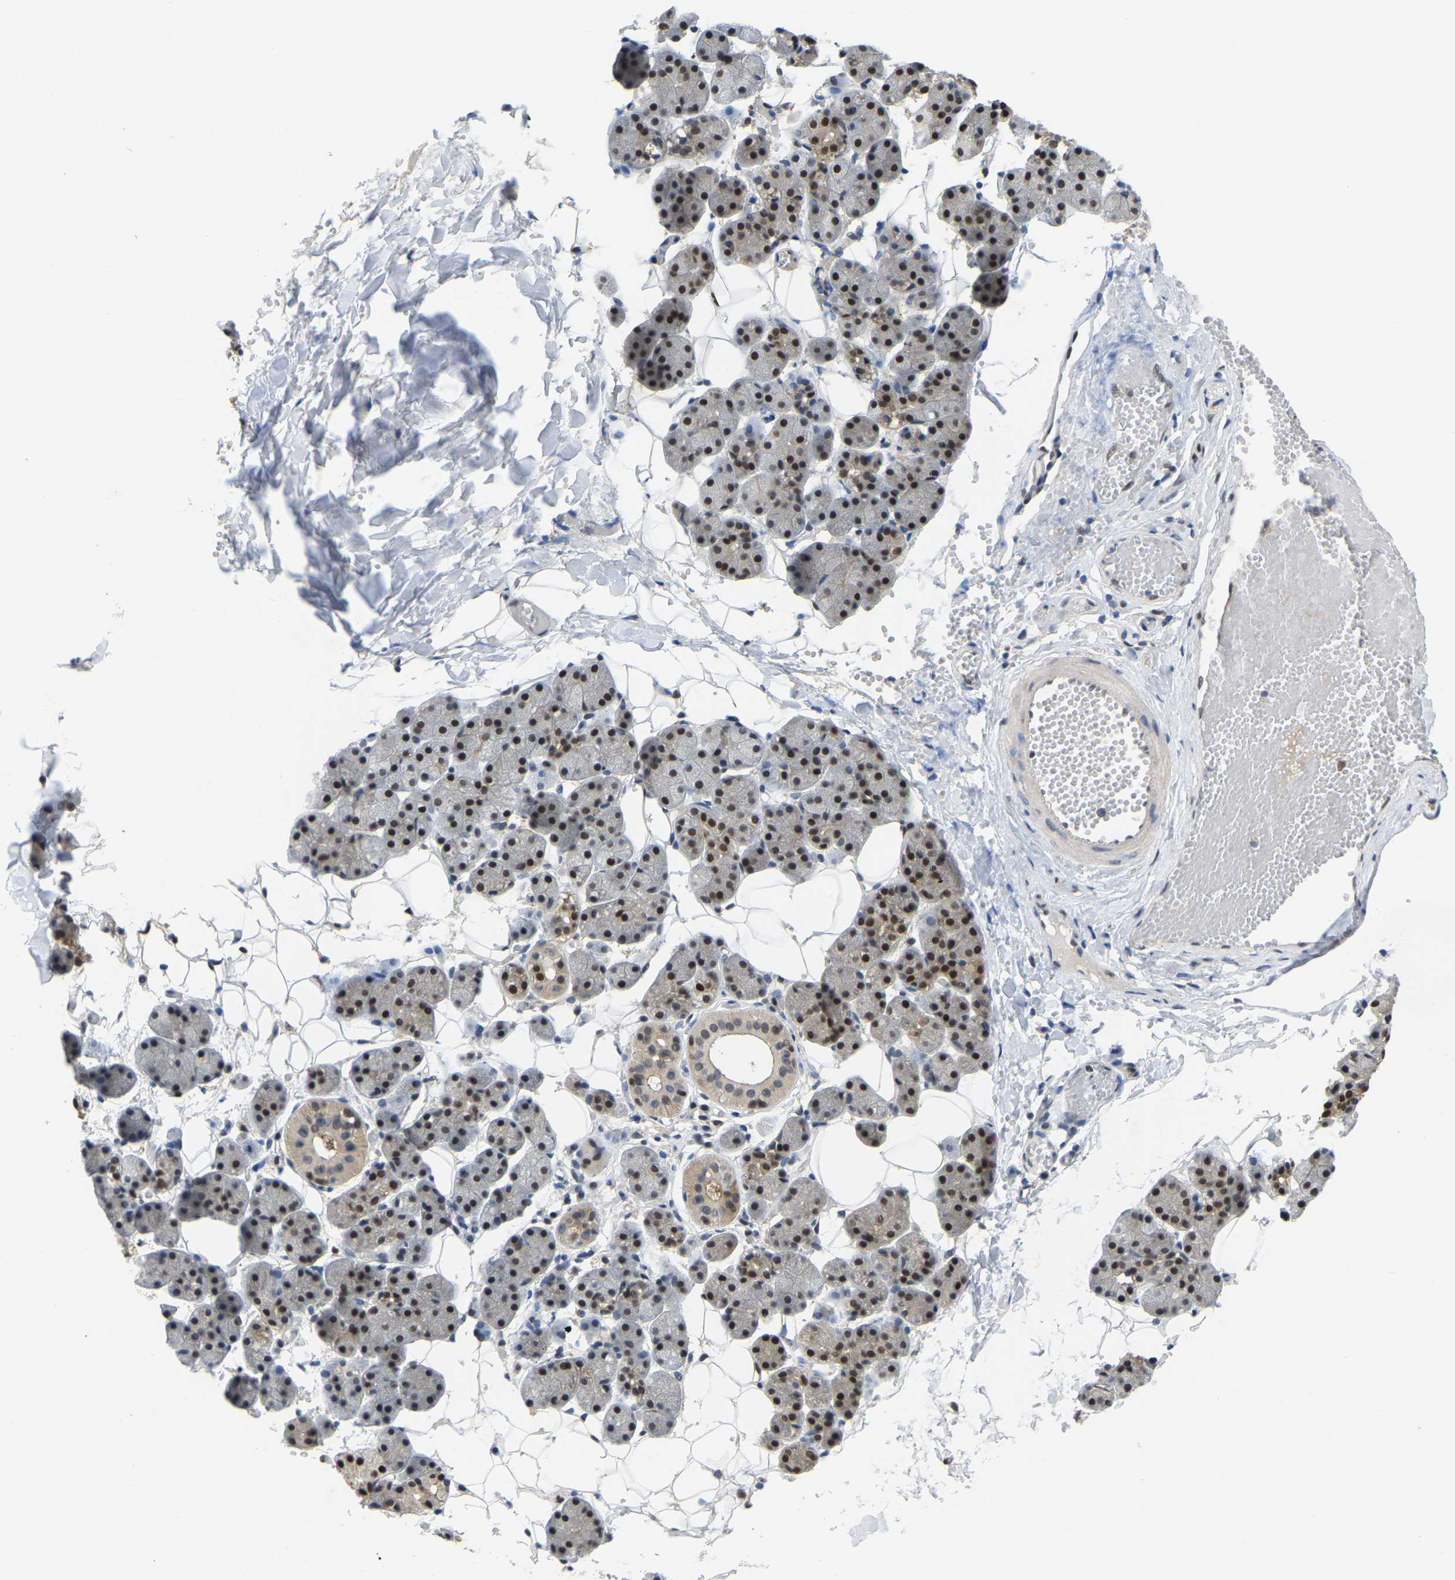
{"staining": {"intensity": "strong", "quantity": "25%-75%", "location": "nuclear"}, "tissue": "salivary gland", "cell_type": "Glandular cells", "image_type": "normal", "snomed": [{"axis": "morphology", "description": "Normal tissue, NOS"}, {"axis": "topography", "description": "Salivary gland"}], "caption": "IHC (DAB (3,3'-diaminobenzidine)) staining of benign salivary gland shows strong nuclear protein expression in about 25%-75% of glandular cells.", "gene": "KLRG2", "patient": {"sex": "female", "age": 33}}